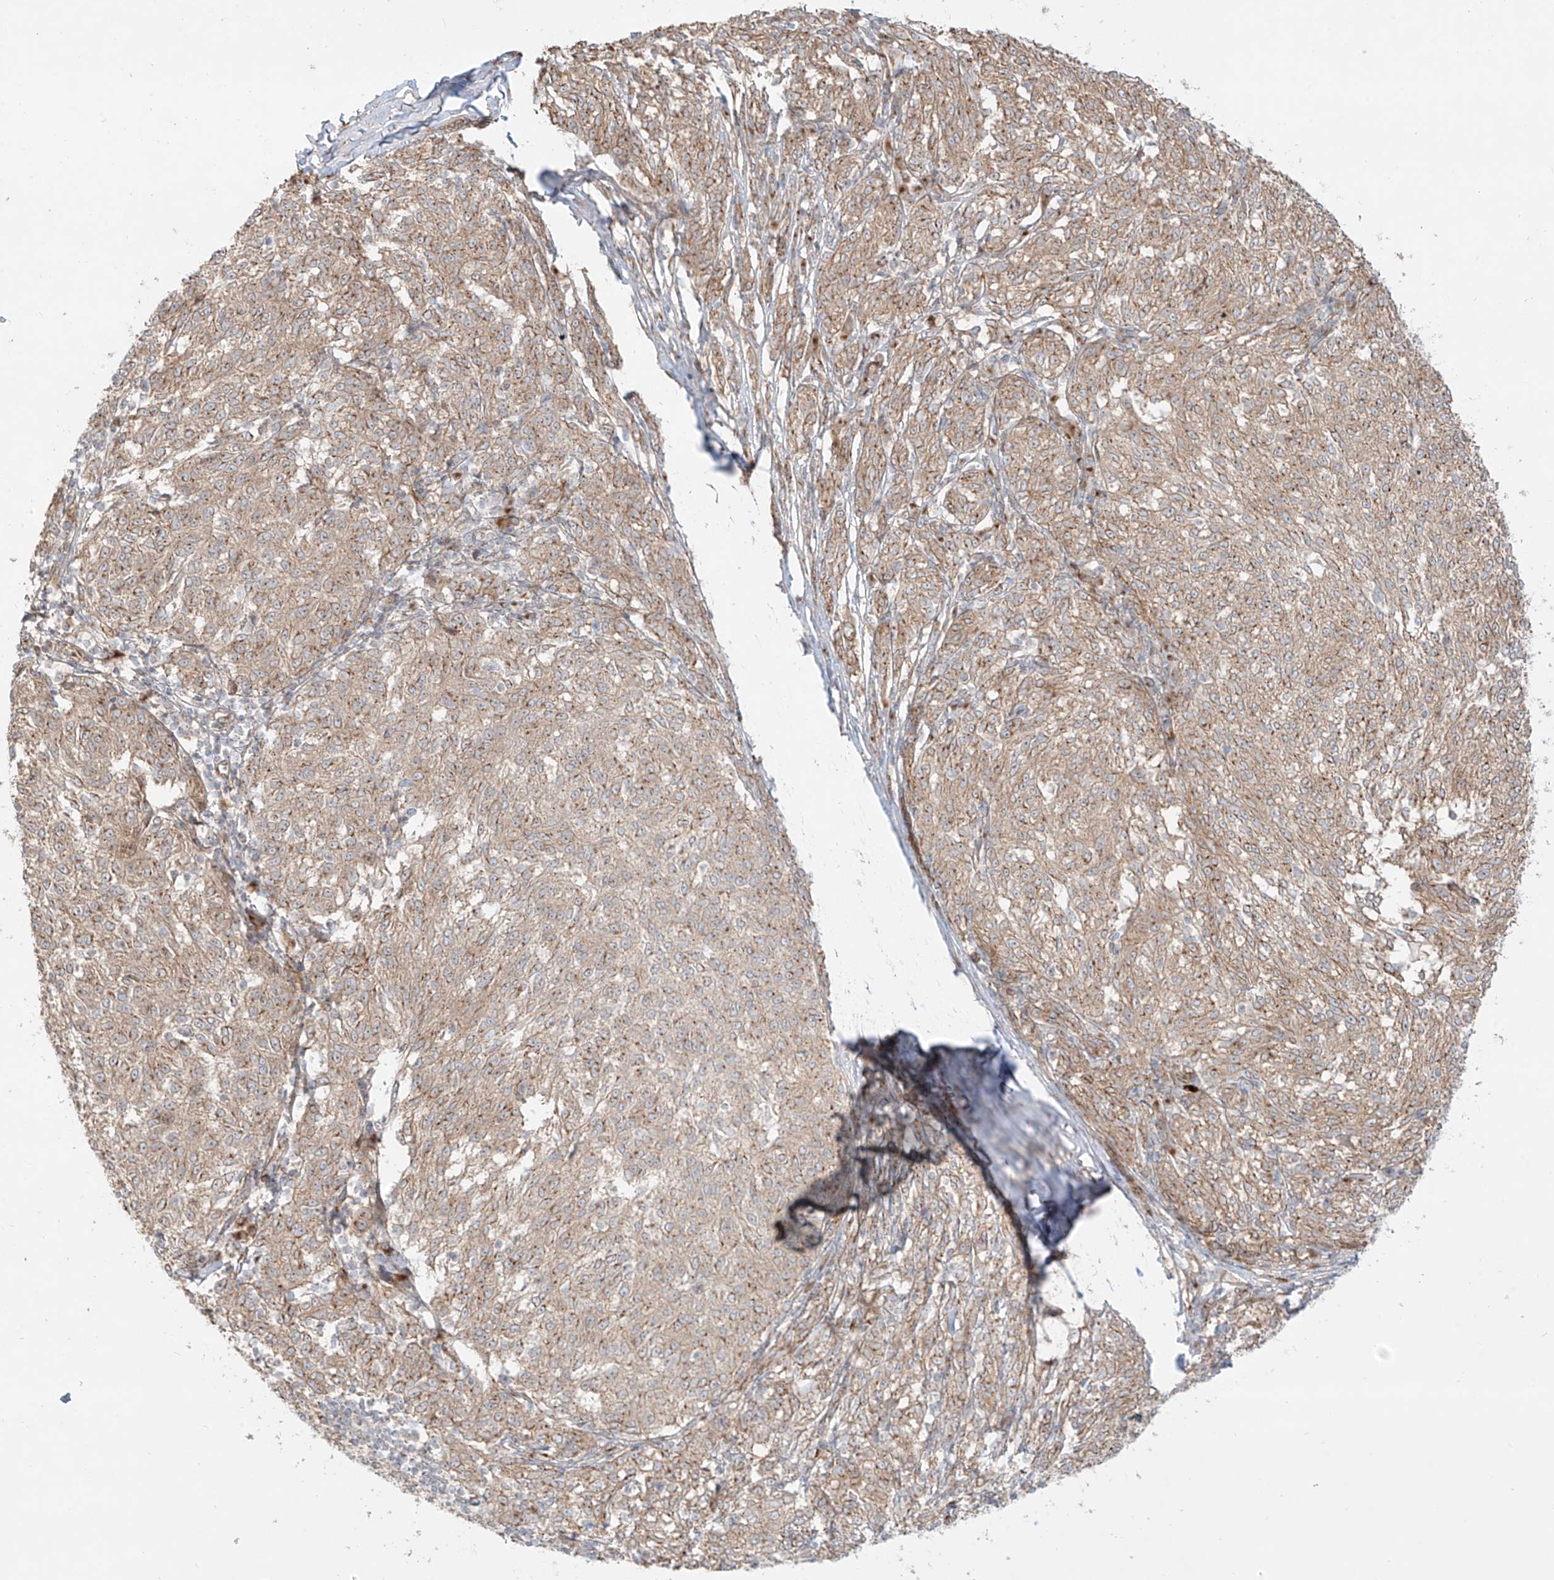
{"staining": {"intensity": "weak", "quantity": ">75%", "location": "cytoplasmic/membranous"}, "tissue": "melanoma", "cell_type": "Tumor cells", "image_type": "cancer", "snomed": [{"axis": "morphology", "description": "Malignant melanoma, NOS"}, {"axis": "topography", "description": "Skin"}], "caption": "This is a histology image of immunohistochemistry (IHC) staining of malignant melanoma, which shows weak positivity in the cytoplasmic/membranous of tumor cells.", "gene": "ZNF287", "patient": {"sex": "female", "age": 72}}